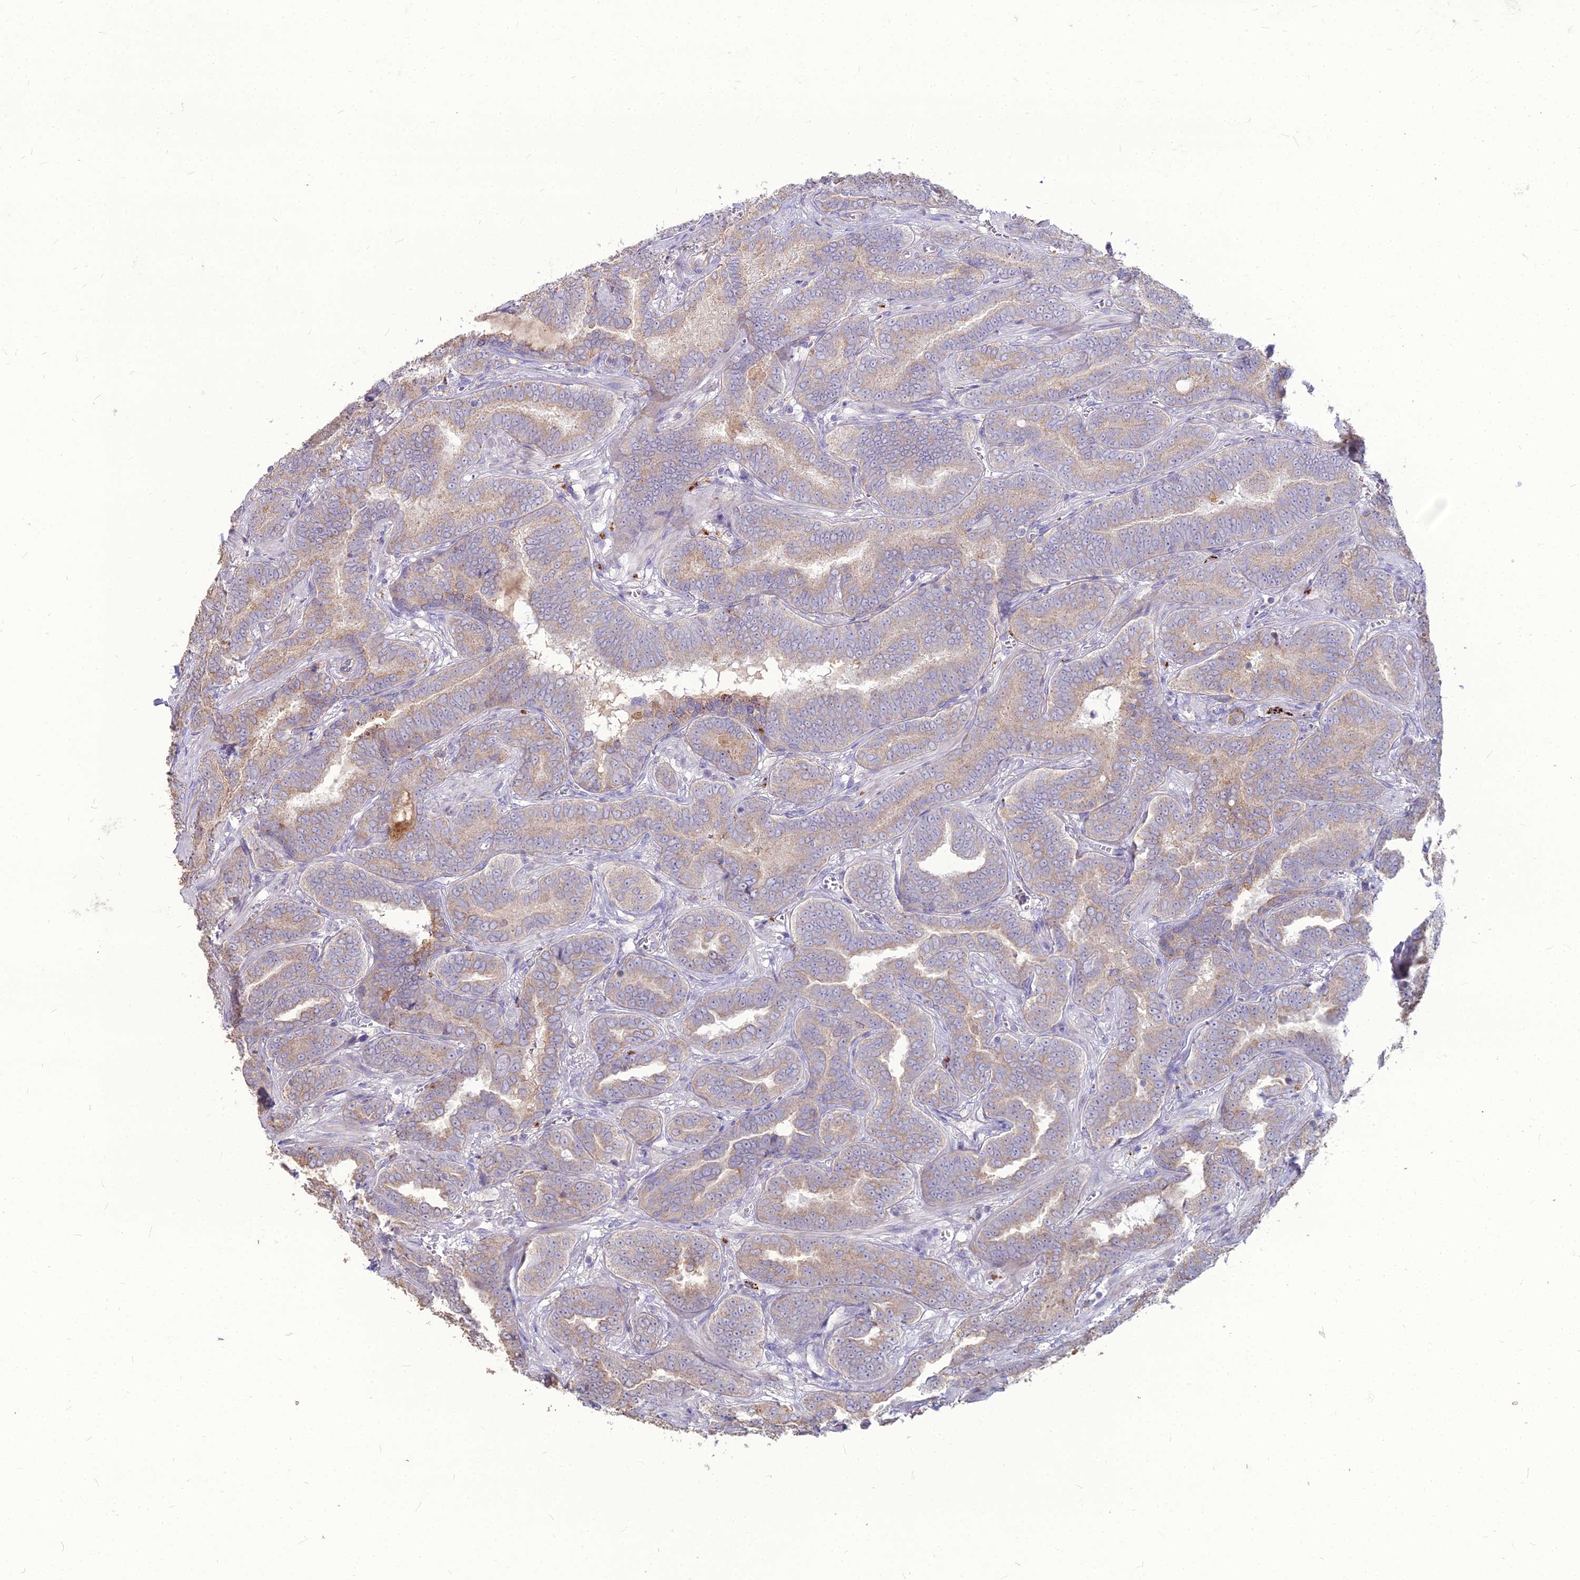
{"staining": {"intensity": "weak", "quantity": ">75%", "location": "cytoplasmic/membranous"}, "tissue": "prostate cancer", "cell_type": "Tumor cells", "image_type": "cancer", "snomed": [{"axis": "morphology", "description": "Adenocarcinoma, High grade"}, {"axis": "topography", "description": "Prostate"}], "caption": "The photomicrograph demonstrates staining of adenocarcinoma (high-grade) (prostate), revealing weak cytoplasmic/membranous protein expression (brown color) within tumor cells. (Stains: DAB in brown, nuclei in blue, Microscopy: brightfield microscopy at high magnification).", "gene": "PCED1B", "patient": {"sex": "male", "age": 67}}